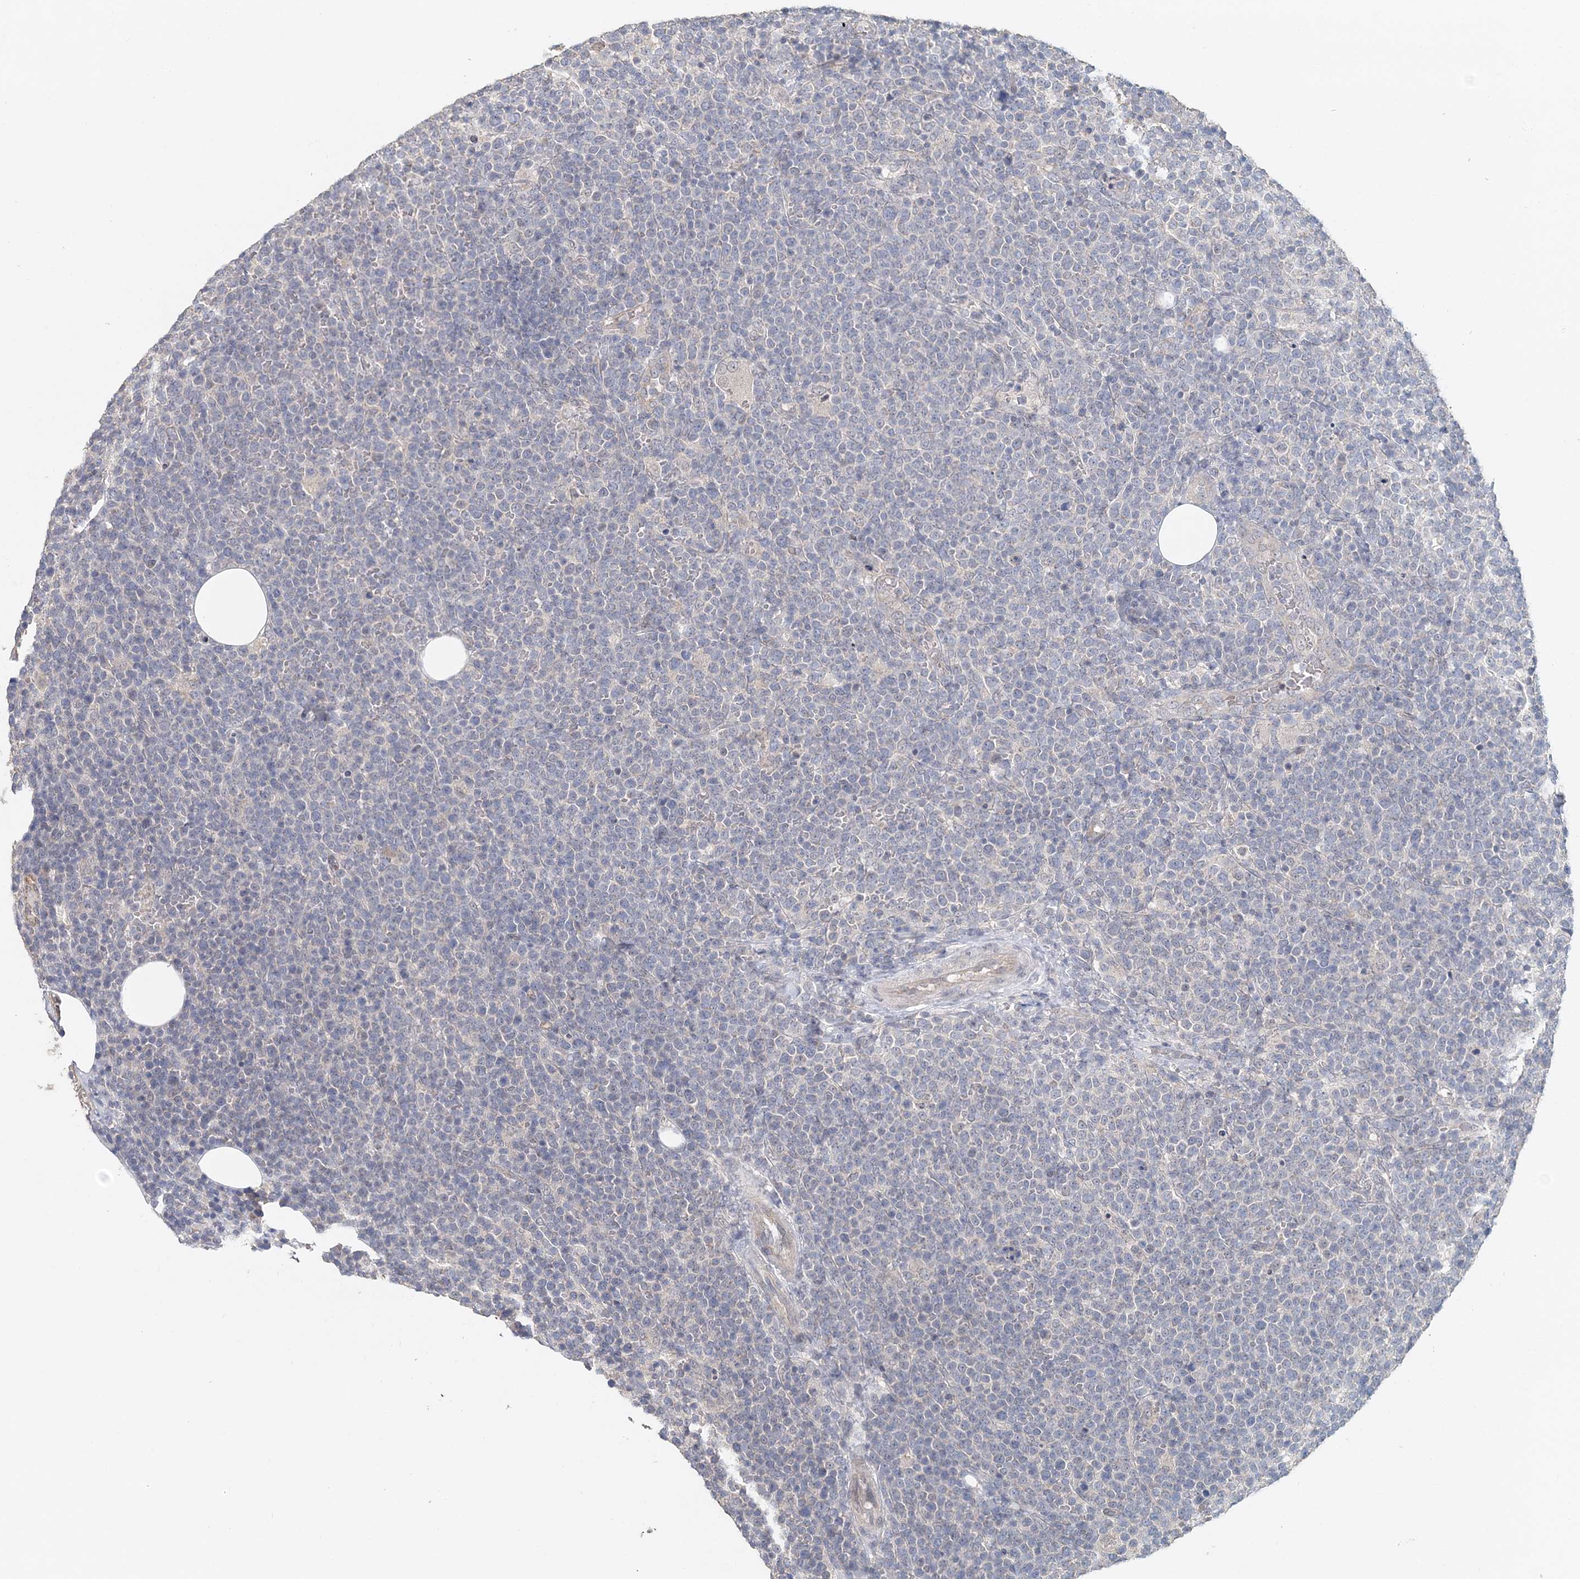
{"staining": {"intensity": "negative", "quantity": "none", "location": "none"}, "tissue": "lymphoma", "cell_type": "Tumor cells", "image_type": "cancer", "snomed": [{"axis": "morphology", "description": "Malignant lymphoma, non-Hodgkin's type, High grade"}, {"axis": "topography", "description": "Lymph node"}], "caption": "Tumor cells are negative for brown protein staining in lymphoma.", "gene": "FBXO38", "patient": {"sex": "male", "age": 61}}